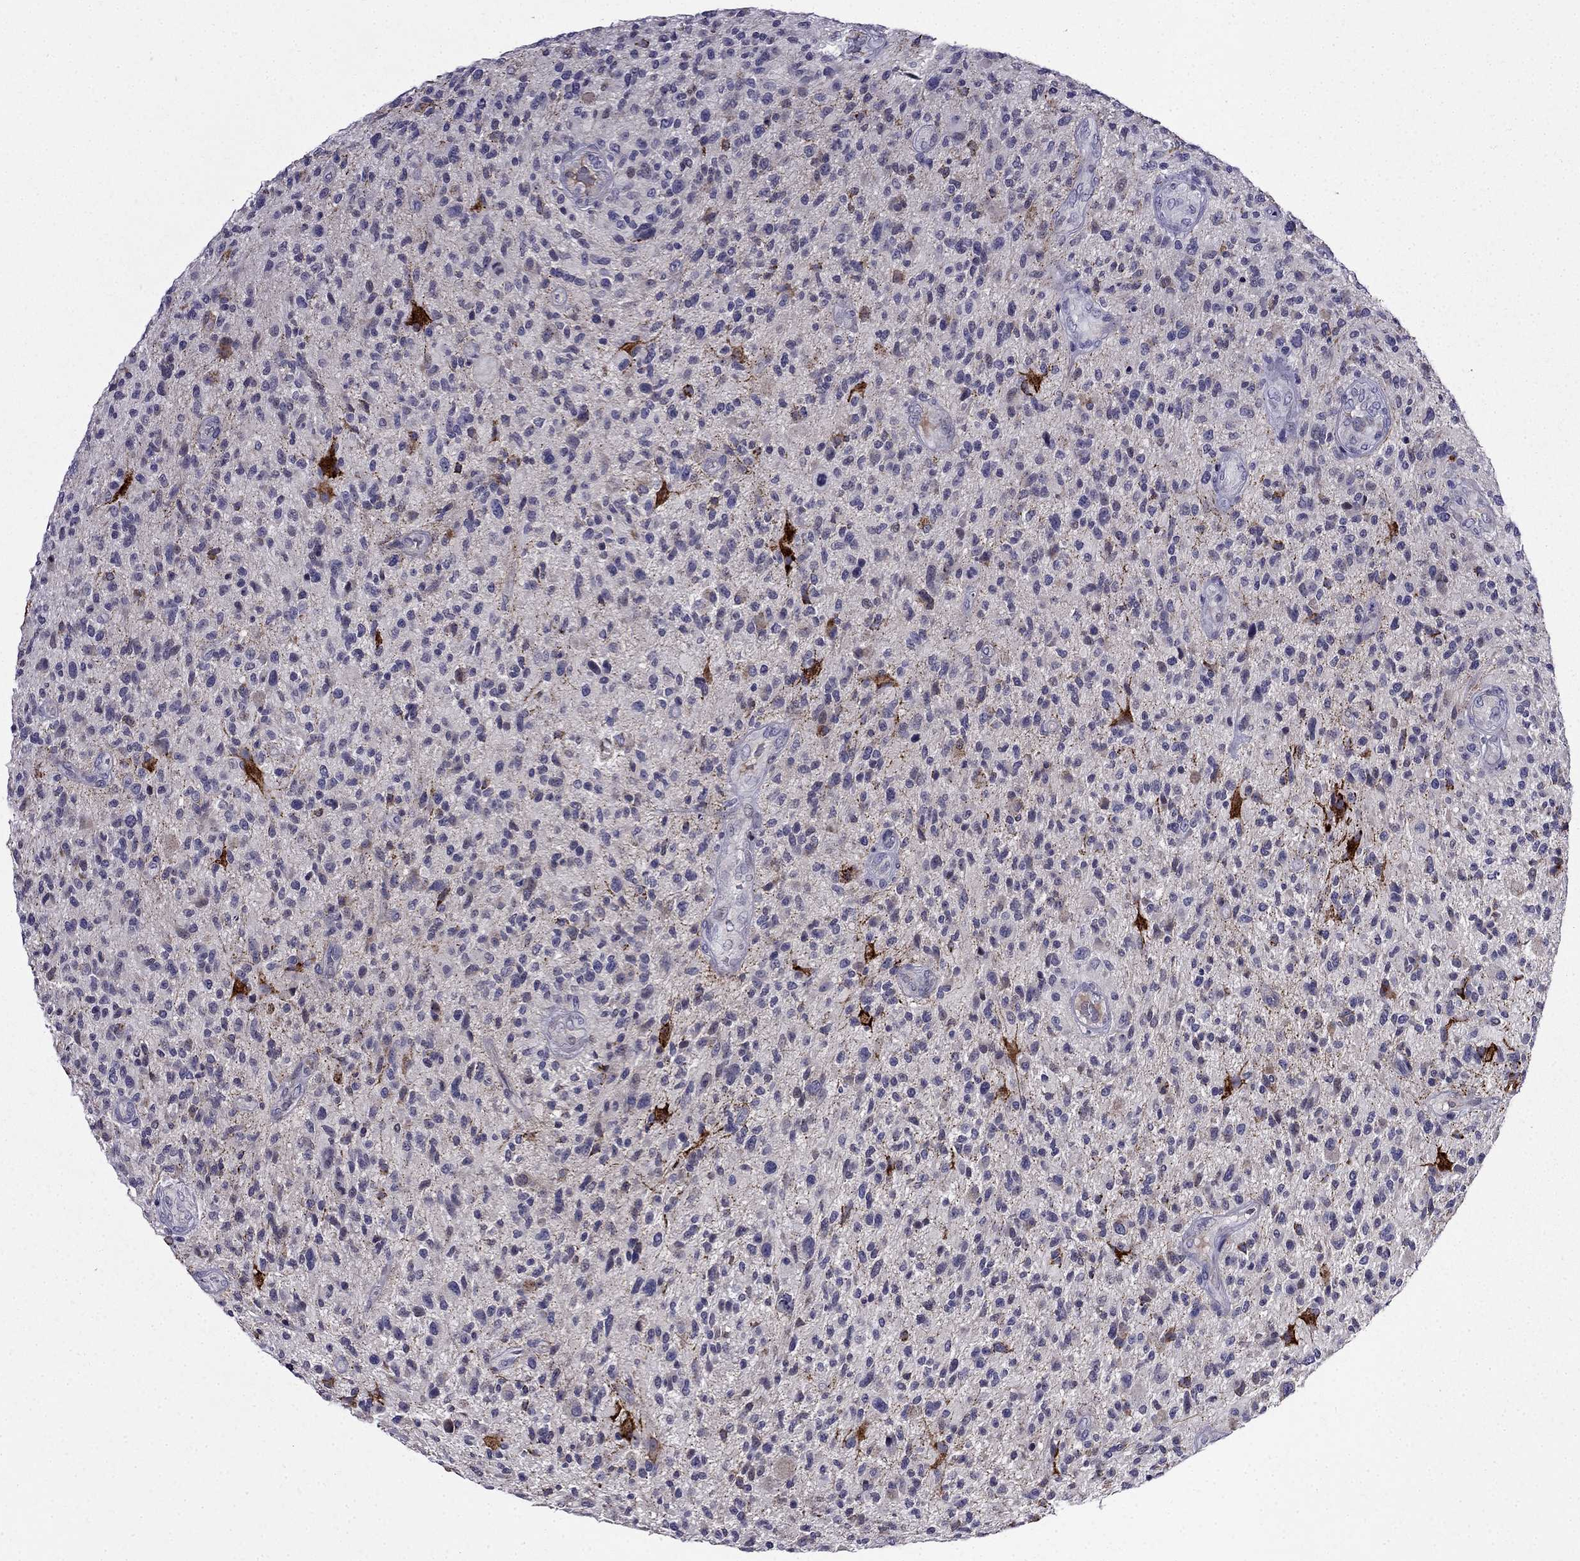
{"staining": {"intensity": "negative", "quantity": "none", "location": "none"}, "tissue": "glioma", "cell_type": "Tumor cells", "image_type": "cancer", "snomed": [{"axis": "morphology", "description": "Glioma, malignant, High grade"}, {"axis": "topography", "description": "Brain"}], "caption": "Histopathology image shows no significant protein expression in tumor cells of glioma.", "gene": "PI16", "patient": {"sex": "male", "age": 47}}